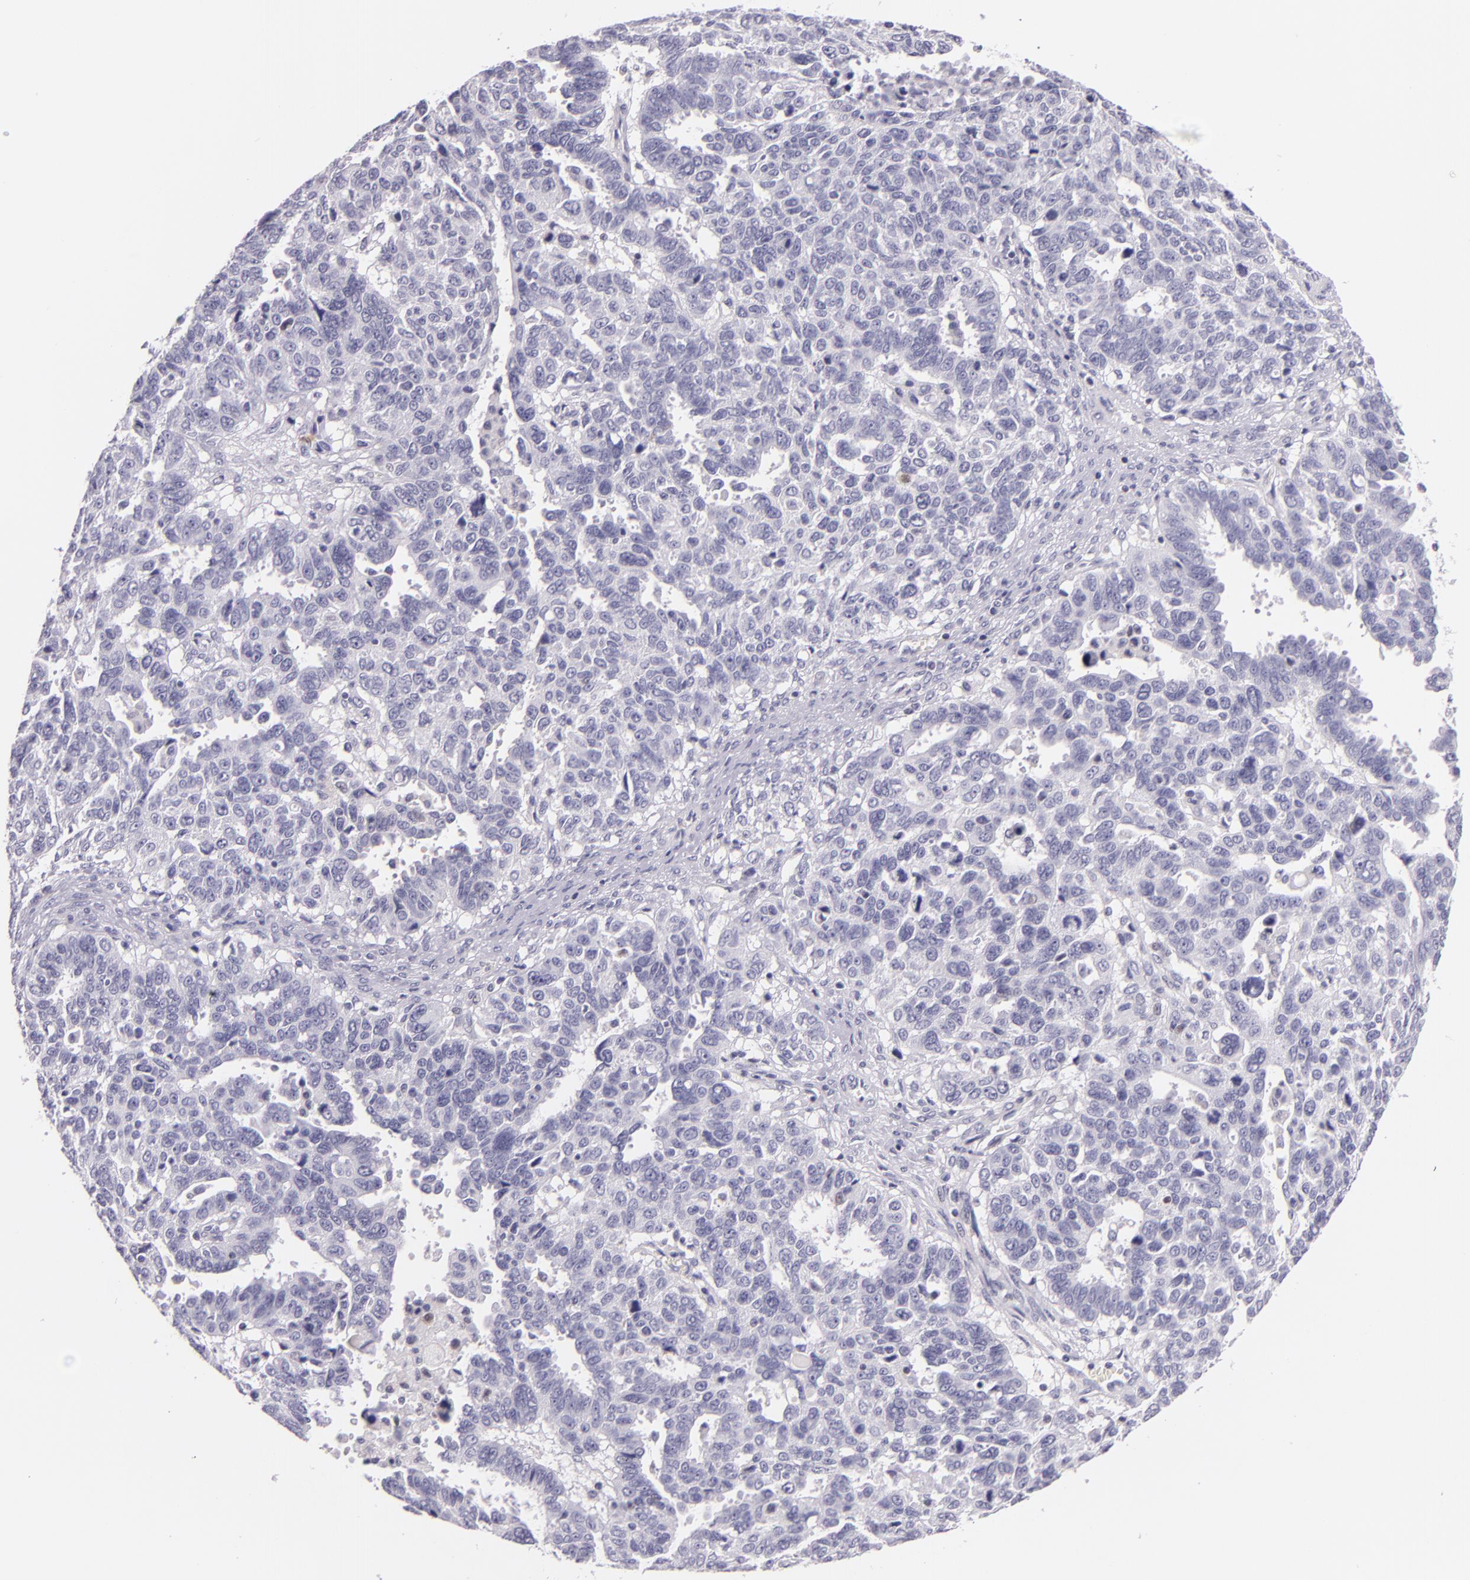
{"staining": {"intensity": "negative", "quantity": "none", "location": "none"}, "tissue": "ovarian cancer", "cell_type": "Tumor cells", "image_type": "cancer", "snomed": [{"axis": "morphology", "description": "Carcinoma, endometroid"}, {"axis": "morphology", "description": "Cystadenocarcinoma, serous, NOS"}, {"axis": "topography", "description": "Ovary"}], "caption": "This is an immunohistochemistry image of endometroid carcinoma (ovarian). There is no positivity in tumor cells.", "gene": "HSP90AA1", "patient": {"sex": "female", "age": 45}}